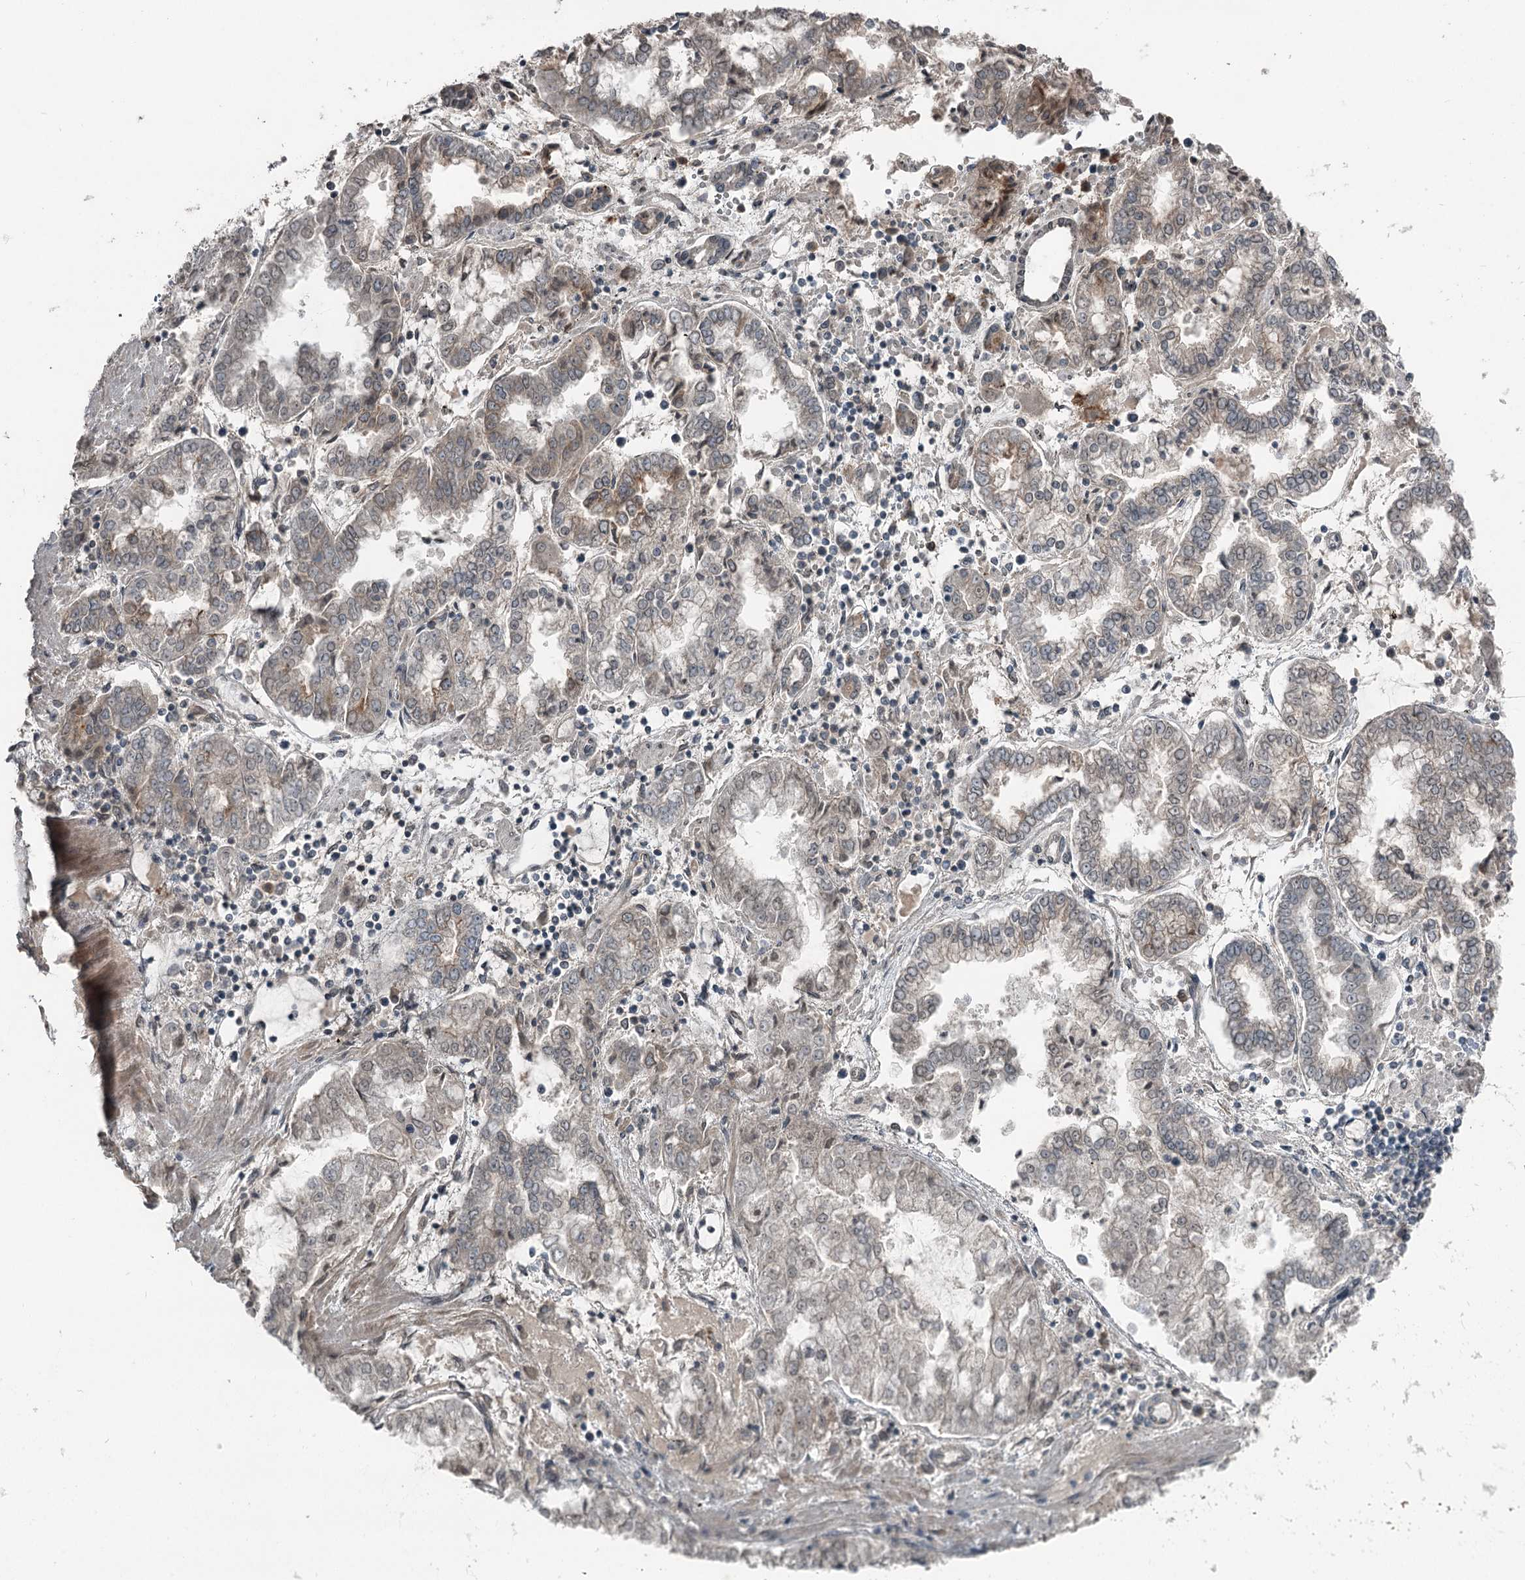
{"staining": {"intensity": "weak", "quantity": "<25%", "location": "cytoplasmic/membranous"}, "tissue": "stomach cancer", "cell_type": "Tumor cells", "image_type": "cancer", "snomed": [{"axis": "morphology", "description": "Adenocarcinoma, NOS"}, {"axis": "topography", "description": "Stomach"}], "caption": "Protein analysis of stomach cancer reveals no significant staining in tumor cells.", "gene": "SLC39A8", "patient": {"sex": "male", "age": 76}}